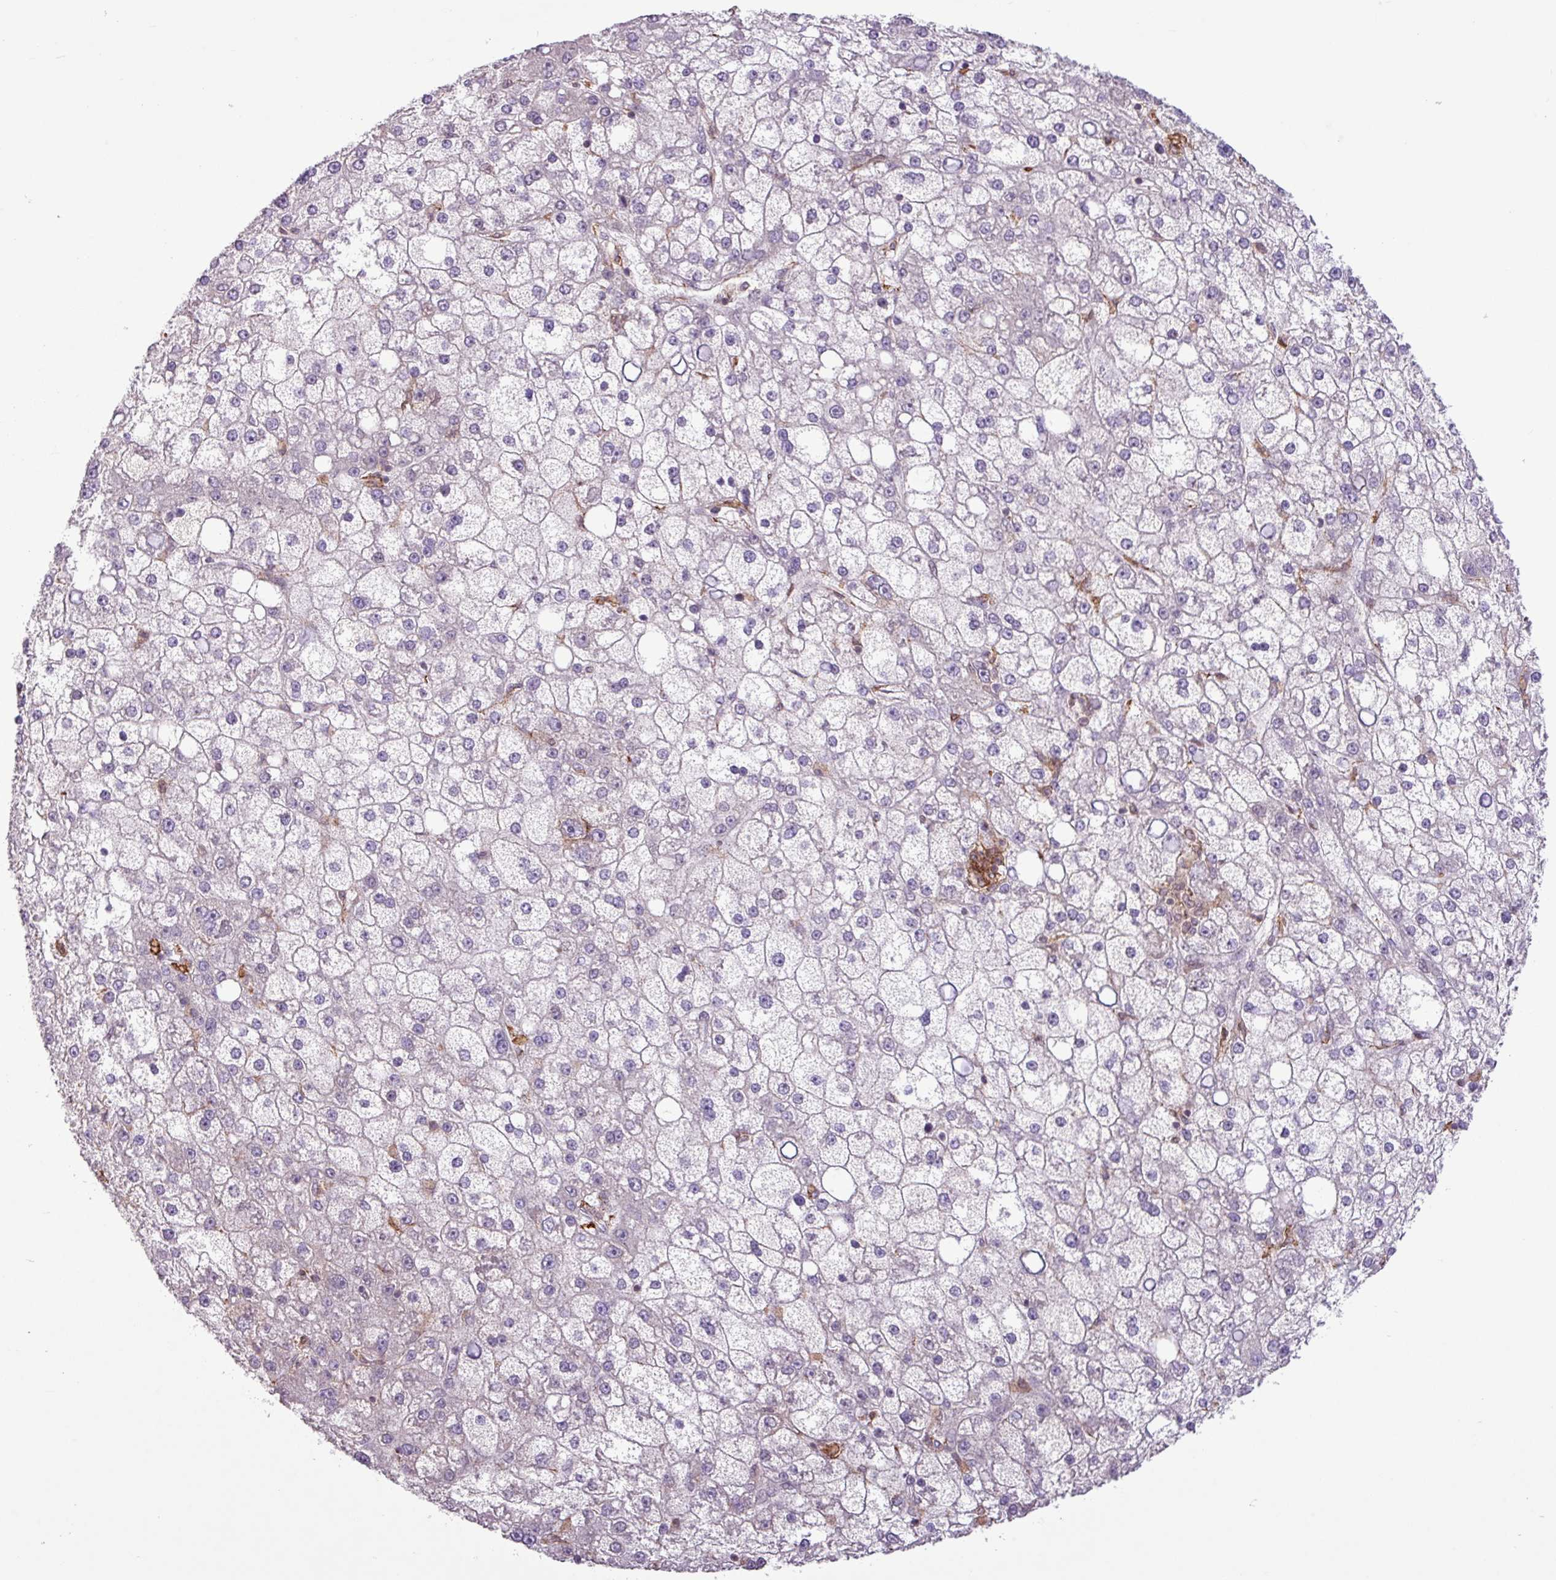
{"staining": {"intensity": "negative", "quantity": "none", "location": "none"}, "tissue": "liver cancer", "cell_type": "Tumor cells", "image_type": "cancer", "snomed": [{"axis": "morphology", "description": "Carcinoma, Hepatocellular, NOS"}, {"axis": "topography", "description": "Liver"}], "caption": "DAB (3,3'-diaminobenzidine) immunohistochemical staining of liver cancer shows no significant staining in tumor cells.", "gene": "ARHGEF25", "patient": {"sex": "male", "age": 67}}